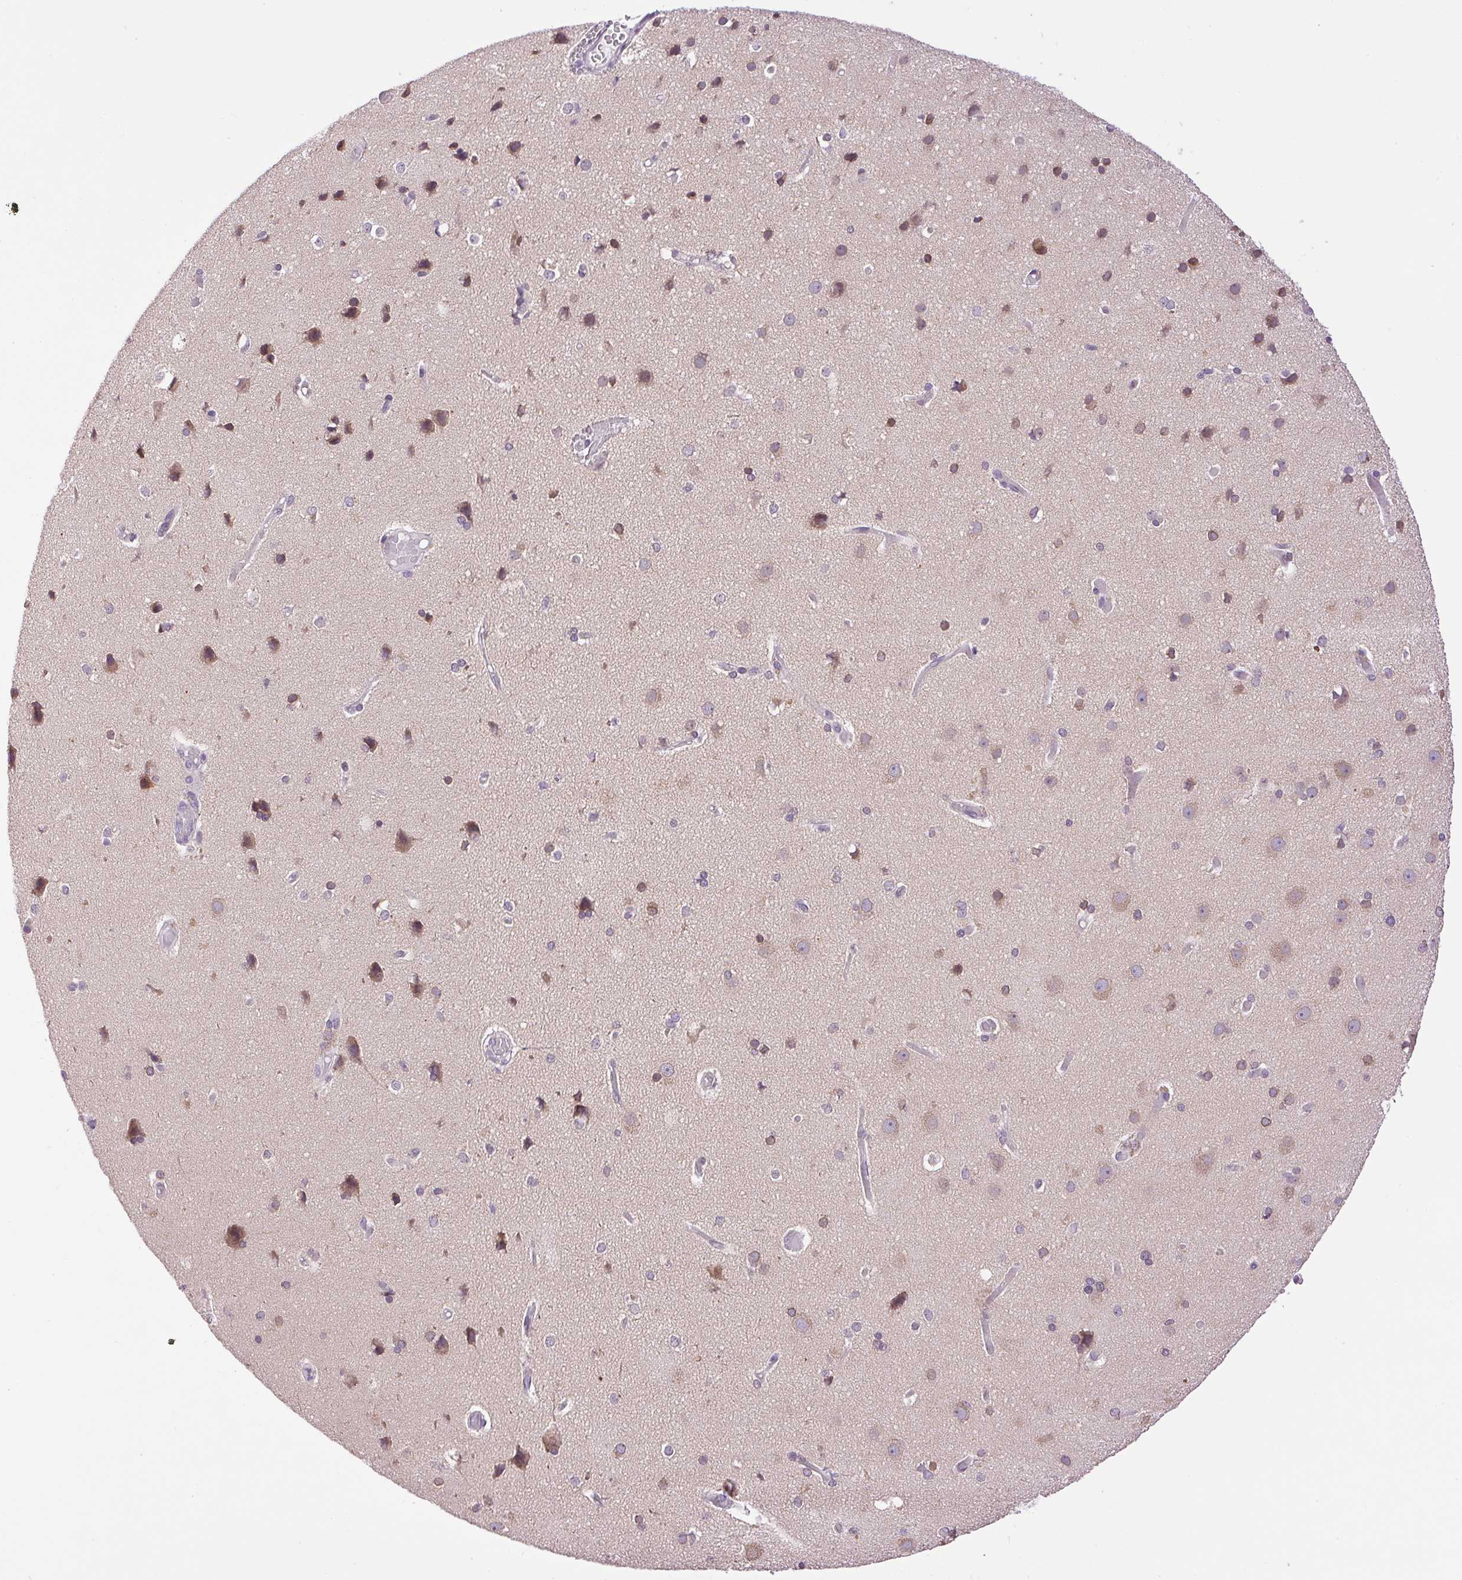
{"staining": {"intensity": "negative", "quantity": "none", "location": "none"}, "tissue": "cerebral cortex", "cell_type": "Endothelial cells", "image_type": "normal", "snomed": [{"axis": "morphology", "description": "Normal tissue, NOS"}, {"axis": "morphology", "description": "Glioma, malignant, High grade"}, {"axis": "topography", "description": "Cerebral cortex"}], "caption": "DAB immunohistochemical staining of benign cerebral cortex exhibits no significant positivity in endothelial cells.", "gene": "SMIM13", "patient": {"sex": "male", "age": 71}}